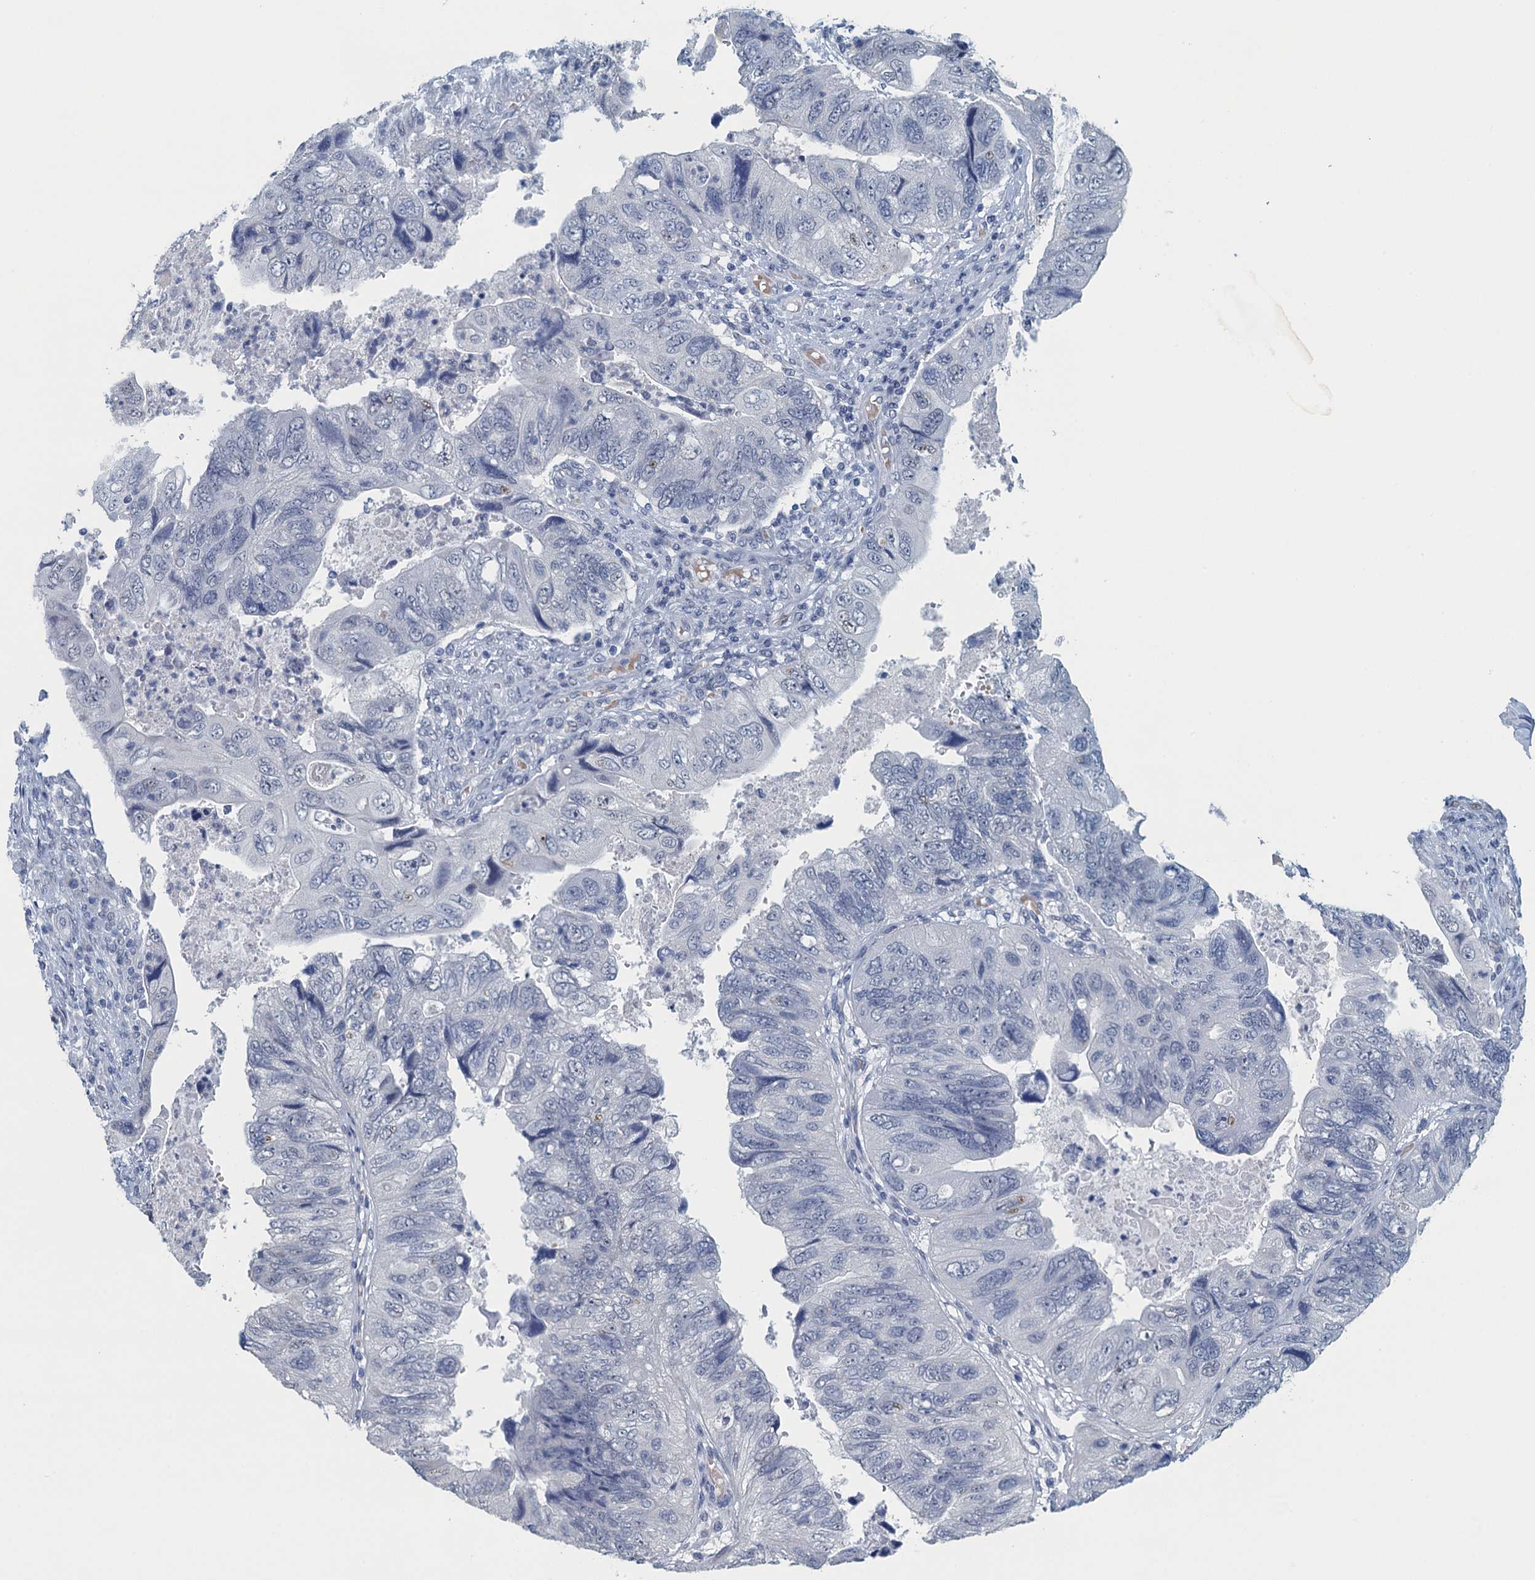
{"staining": {"intensity": "negative", "quantity": "none", "location": "none"}, "tissue": "colorectal cancer", "cell_type": "Tumor cells", "image_type": "cancer", "snomed": [{"axis": "morphology", "description": "Adenocarcinoma, NOS"}, {"axis": "topography", "description": "Rectum"}], "caption": "Tumor cells show no significant staining in colorectal cancer (adenocarcinoma).", "gene": "TTLL9", "patient": {"sex": "male", "age": 63}}